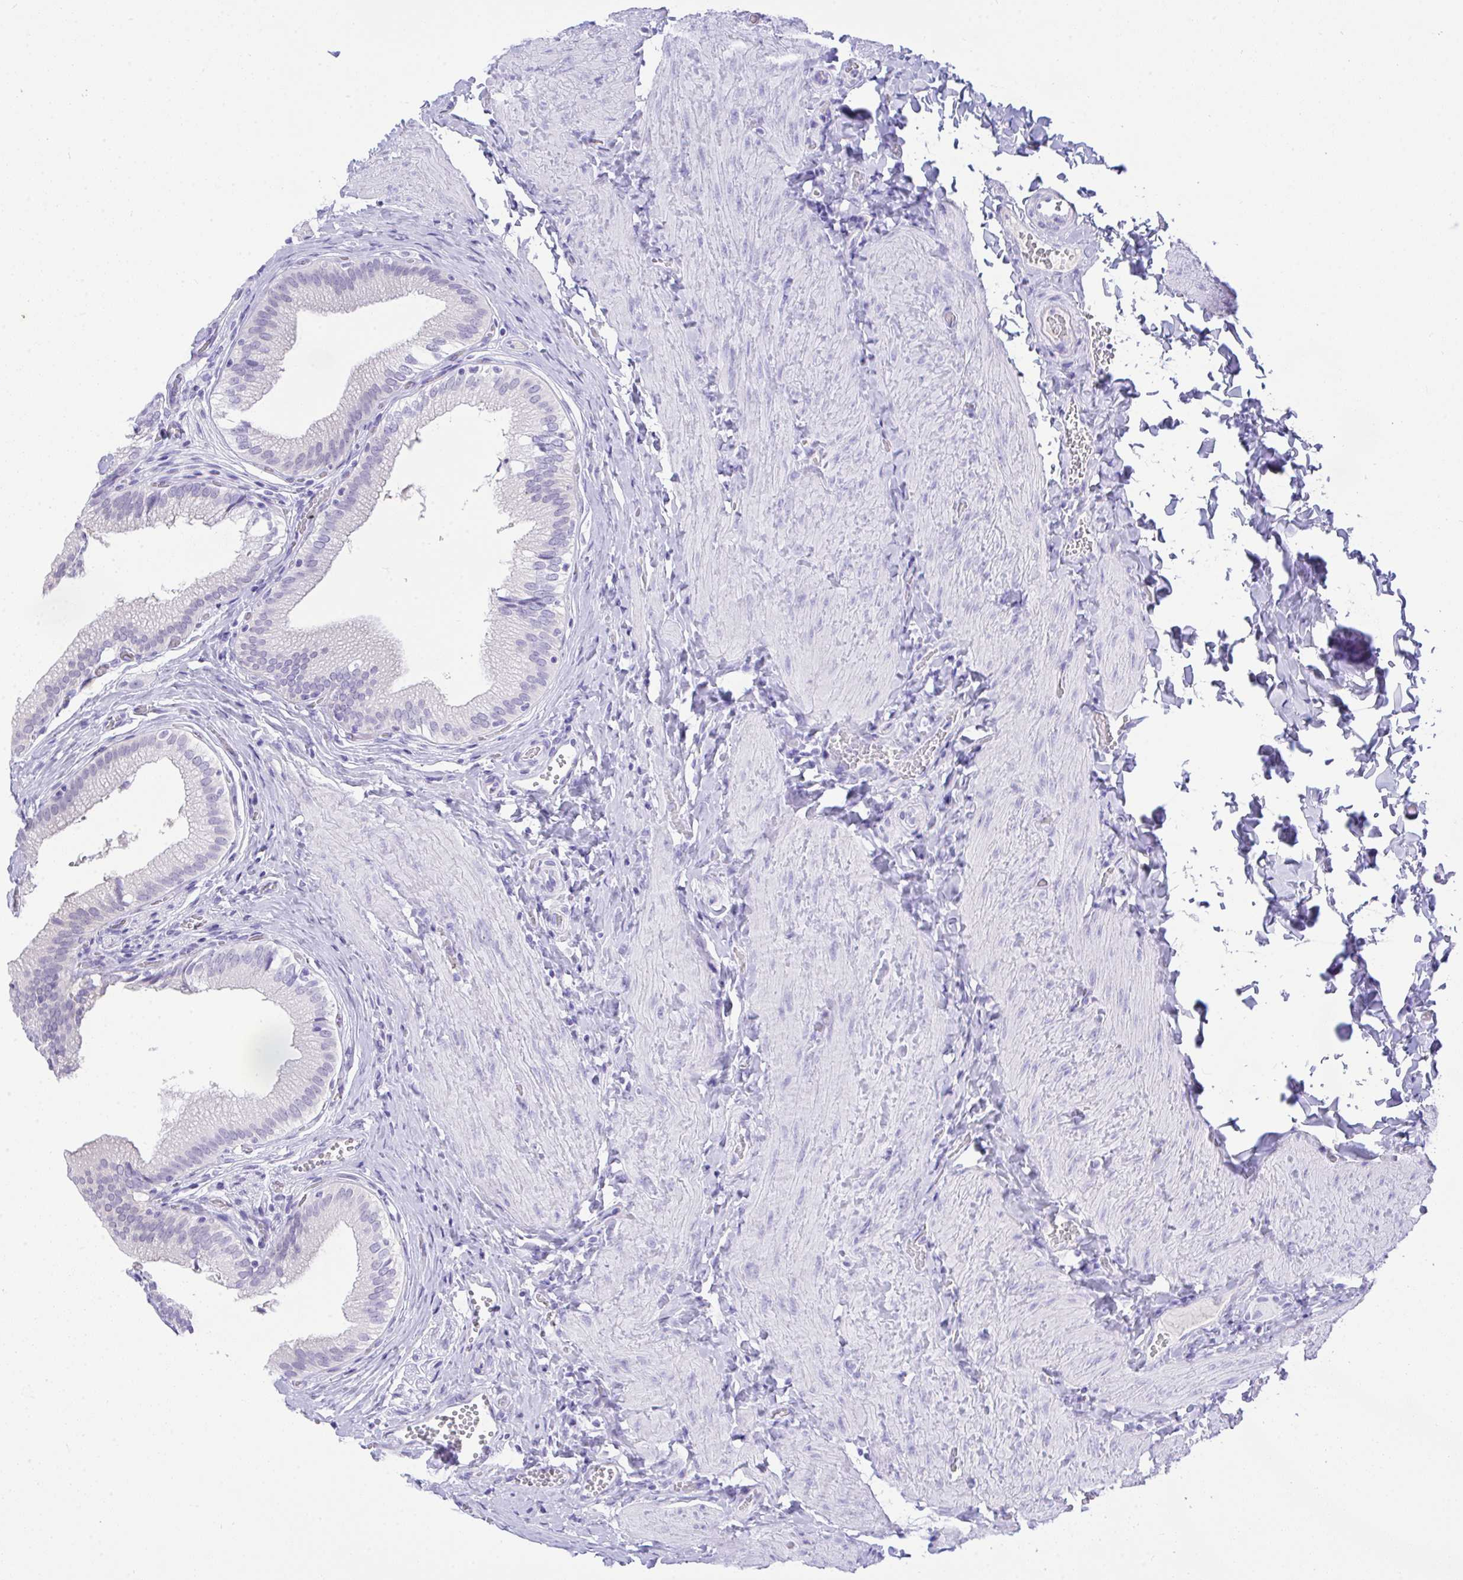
{"staining": {"intensity": "negative", "quantity": "none", "location": "none"}, "tissue": "gallbladder", "cell_type": "Glandular cells", "image_type": "normal", "snomed": [{"axis": "morphology", "description": "Normal tissue, NOS"}, {"axis": "topography", "description": "Gallbladder"}, {"axis": "topography", "description": "Peripheral nerve tissue"}], "caption": "High magnification brightfield microscopy of normal gallbladder stained with DAB (3,3'-diaminobenzidine) (brown) and counterstained with hematoxylin (blue): glandular cells show no significant positivity.", "gene": "AKR1D1", "patient": {"sex": "male", "age": 17}}